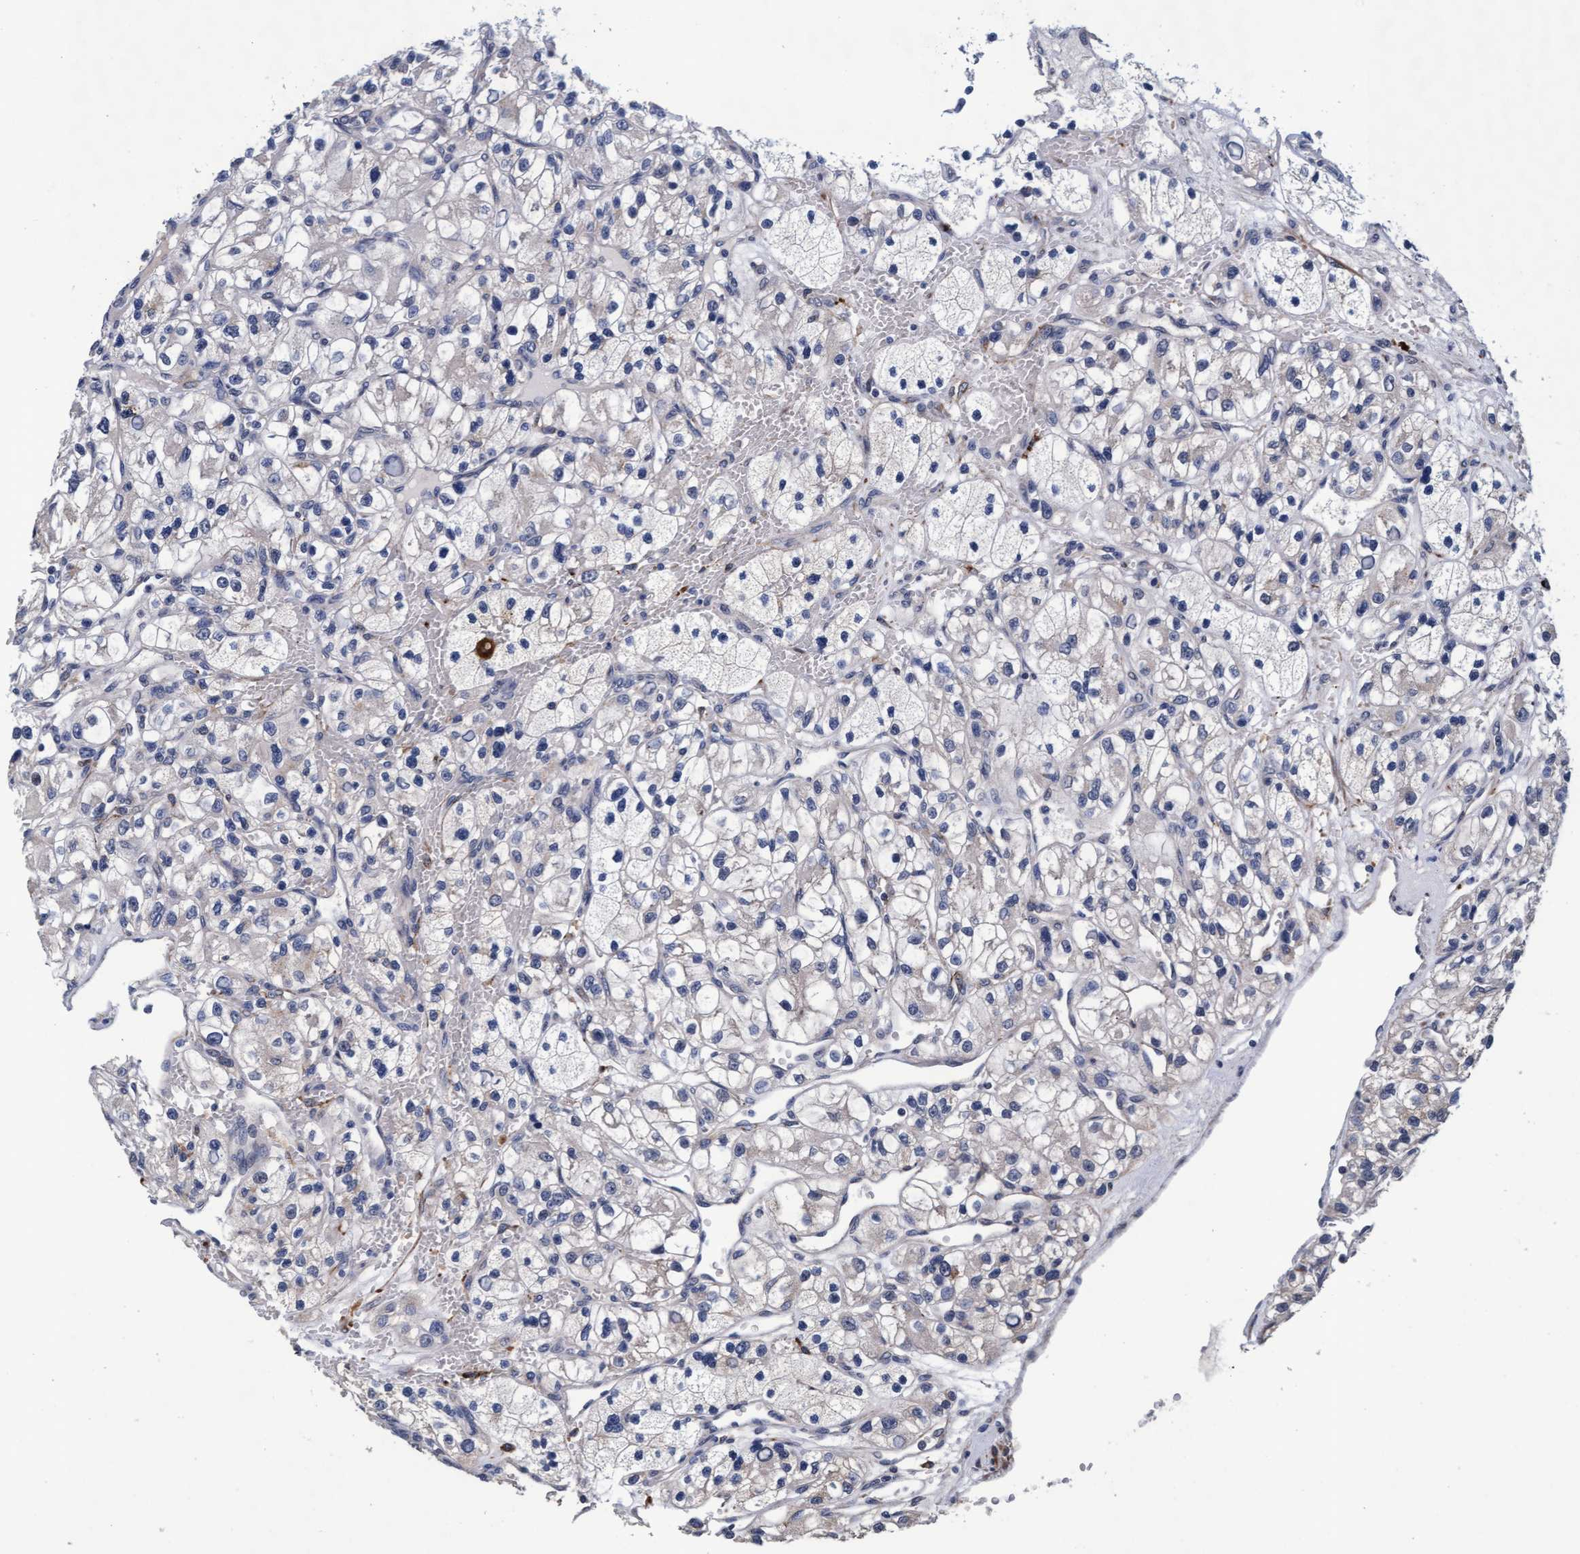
{"staining": {"intensity": "negative", "quantity": "none", "location": "none"}, "tissue": "renal cancer", "cell_type": "Tumor cells", "image_type": "cancer", "snomed": [{"axis": "morphology", "description": "Adenocarcinoma, NOS"}, {"axis": "topography", "description": "Kidney"}], "caption": "IHC image of renal cancer stained for a protein (brown), which demonstrates no staining in tumor cells.", "gene": "CPQ", "patient": {"sex": "female", "age": 57}}